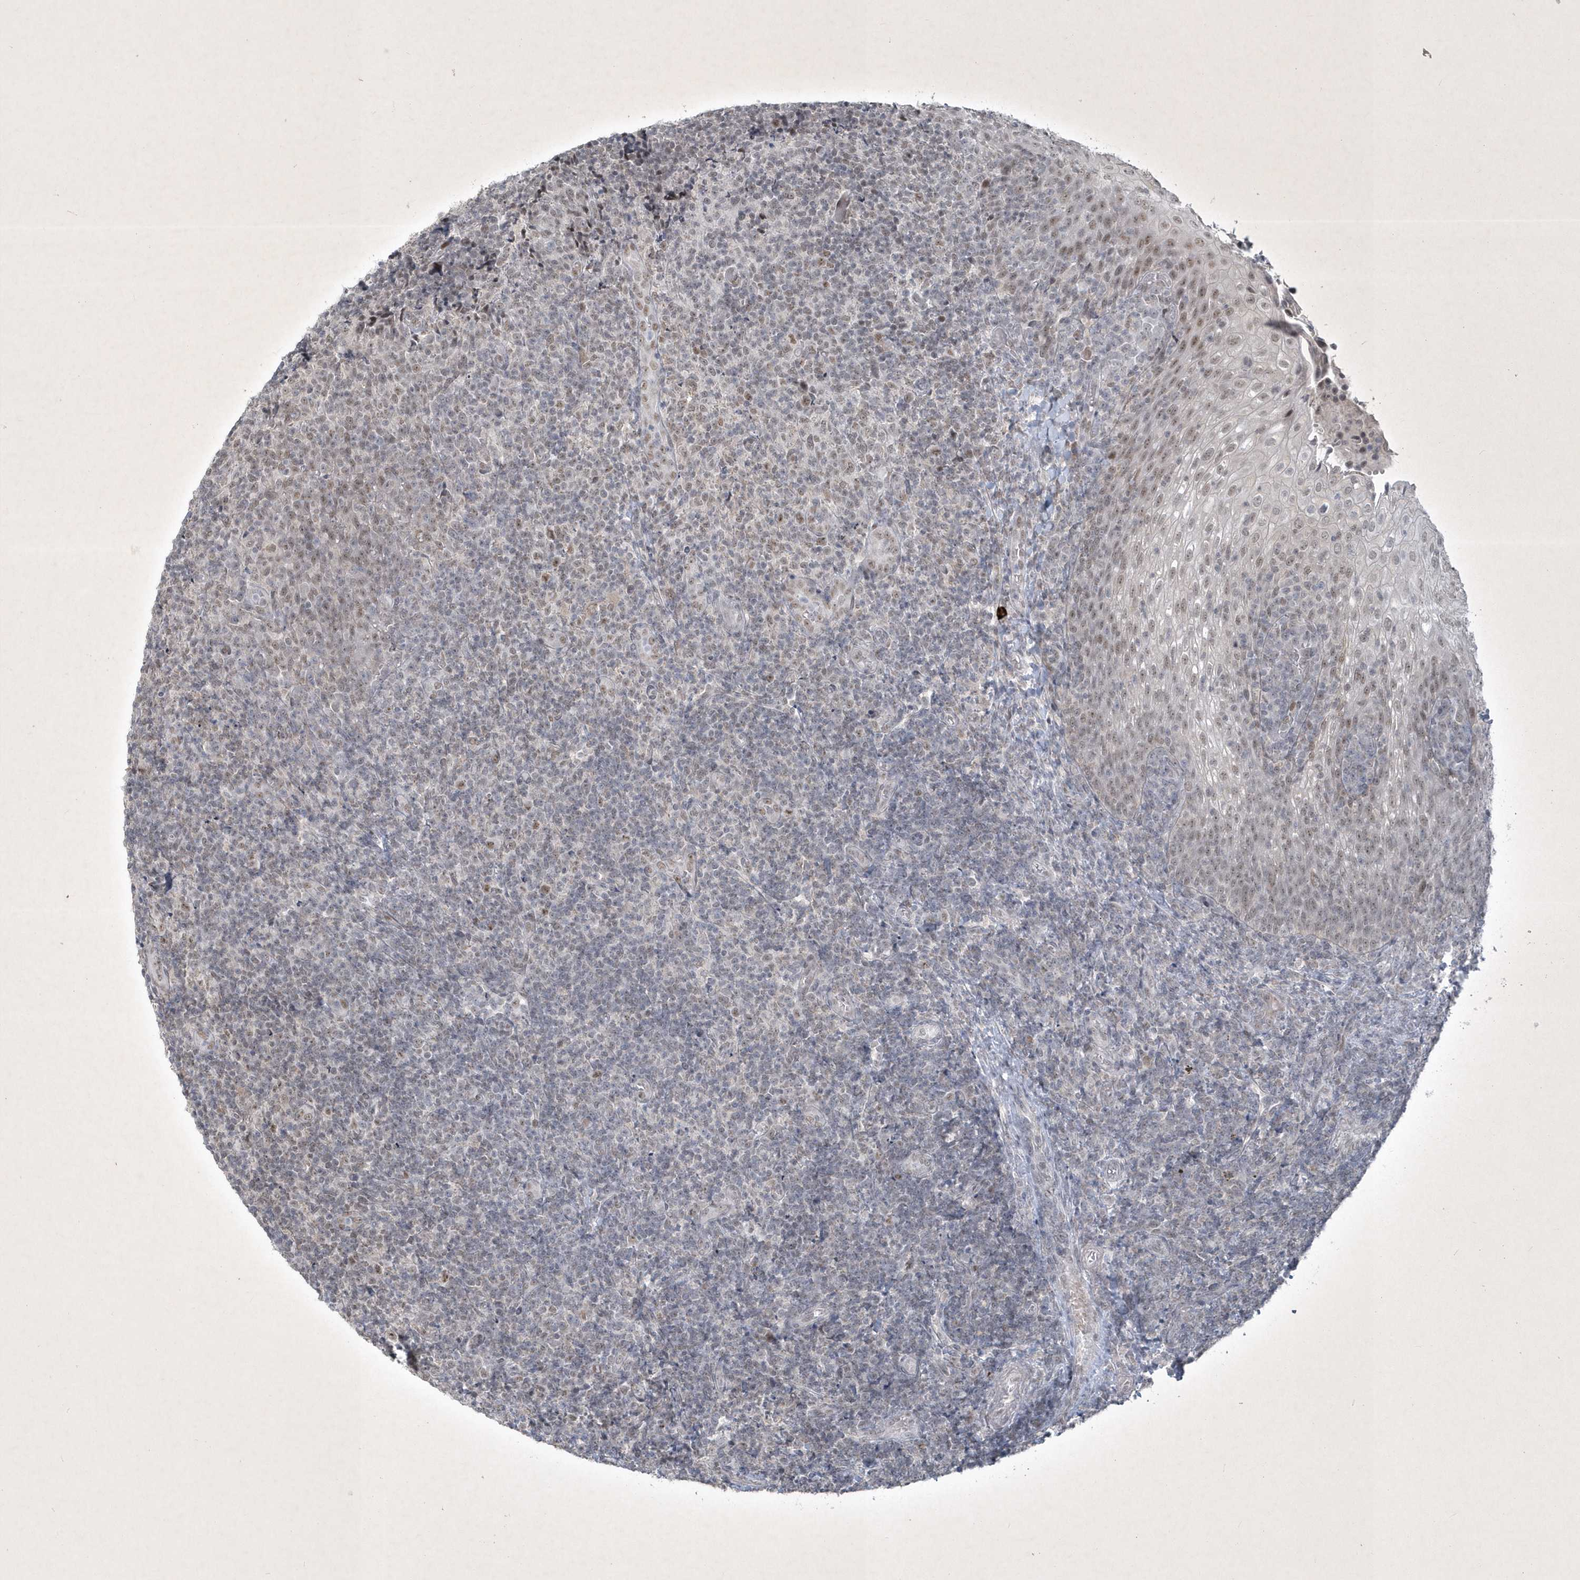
{"staining": {"intensity": "weak", "quantity": "<25%", "location": "nuclear"}, "tissue": "tonsil", "cell_type": "Germinal center cells", "image_type": "normal", "snomed": [{"axis": "morphology", "description": "Normal tissue, NOS"}, {"axis": "topography", "description": "Tonsil"}], "caption": "Image shows no protein expression in germinal center cells of benign tonsil.", "gene": "ZBTB9", "patient": {"sex": "female", "age": 19}}